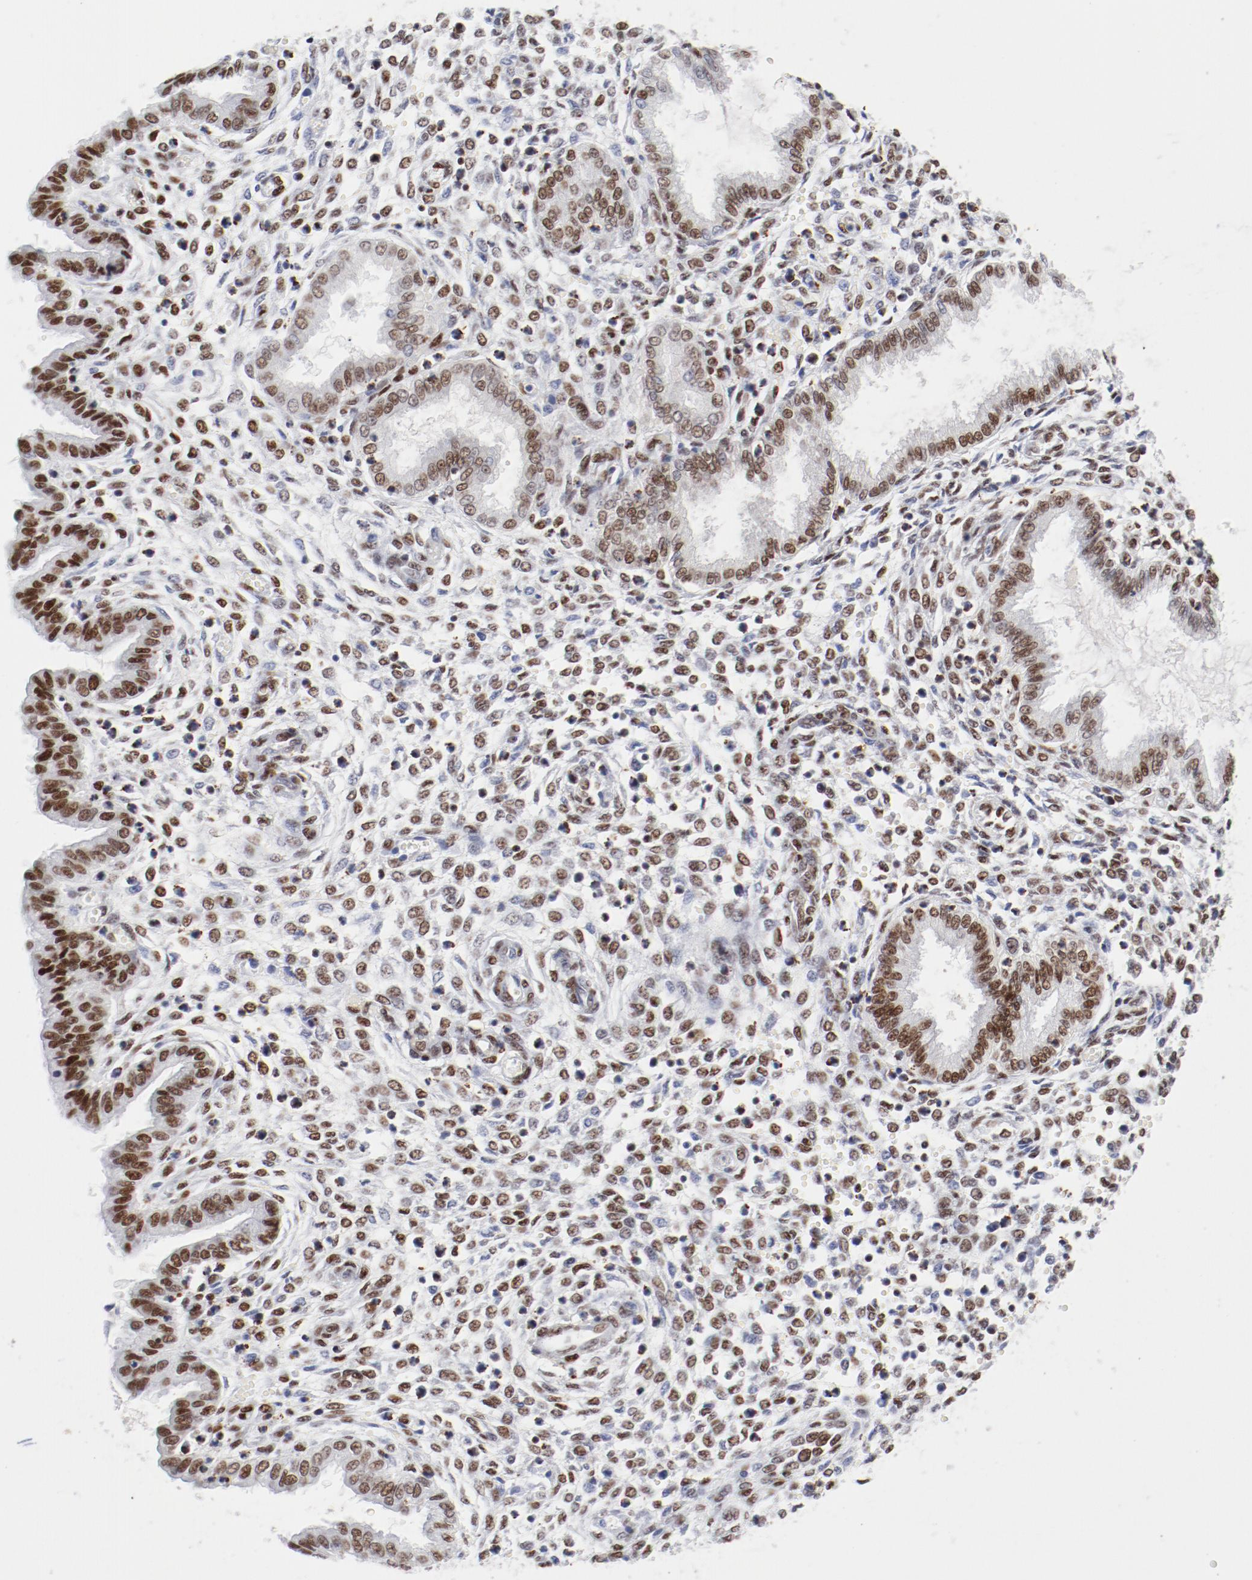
{"staining": {"intensity": "moderate", "quantity": ">75%", "location": "nuclear"}, "tissue": "endometrium", "cell_type": "Cells in endometrial stroma", "image_type": "normal", "snomed": [{"axis": "morphology", "description": "Normal tissue, NOS"}, {"axis": "topography", "description": "Endometrium"}], "caption": "IHC staining of unremarkable endometrium, which shows medium levels of moderate nuclear positivity in about >75% of cells in endometrial stroma indicating moderate nuclear protein expression. The staining was performed using DAB (3,3'-diaminobenzidine) (brown) for protein detection and nuclei were counterstained in hematoxylin (blue).", "gene": "ATF2", "patient": {"sex": "female", "age": 33}}